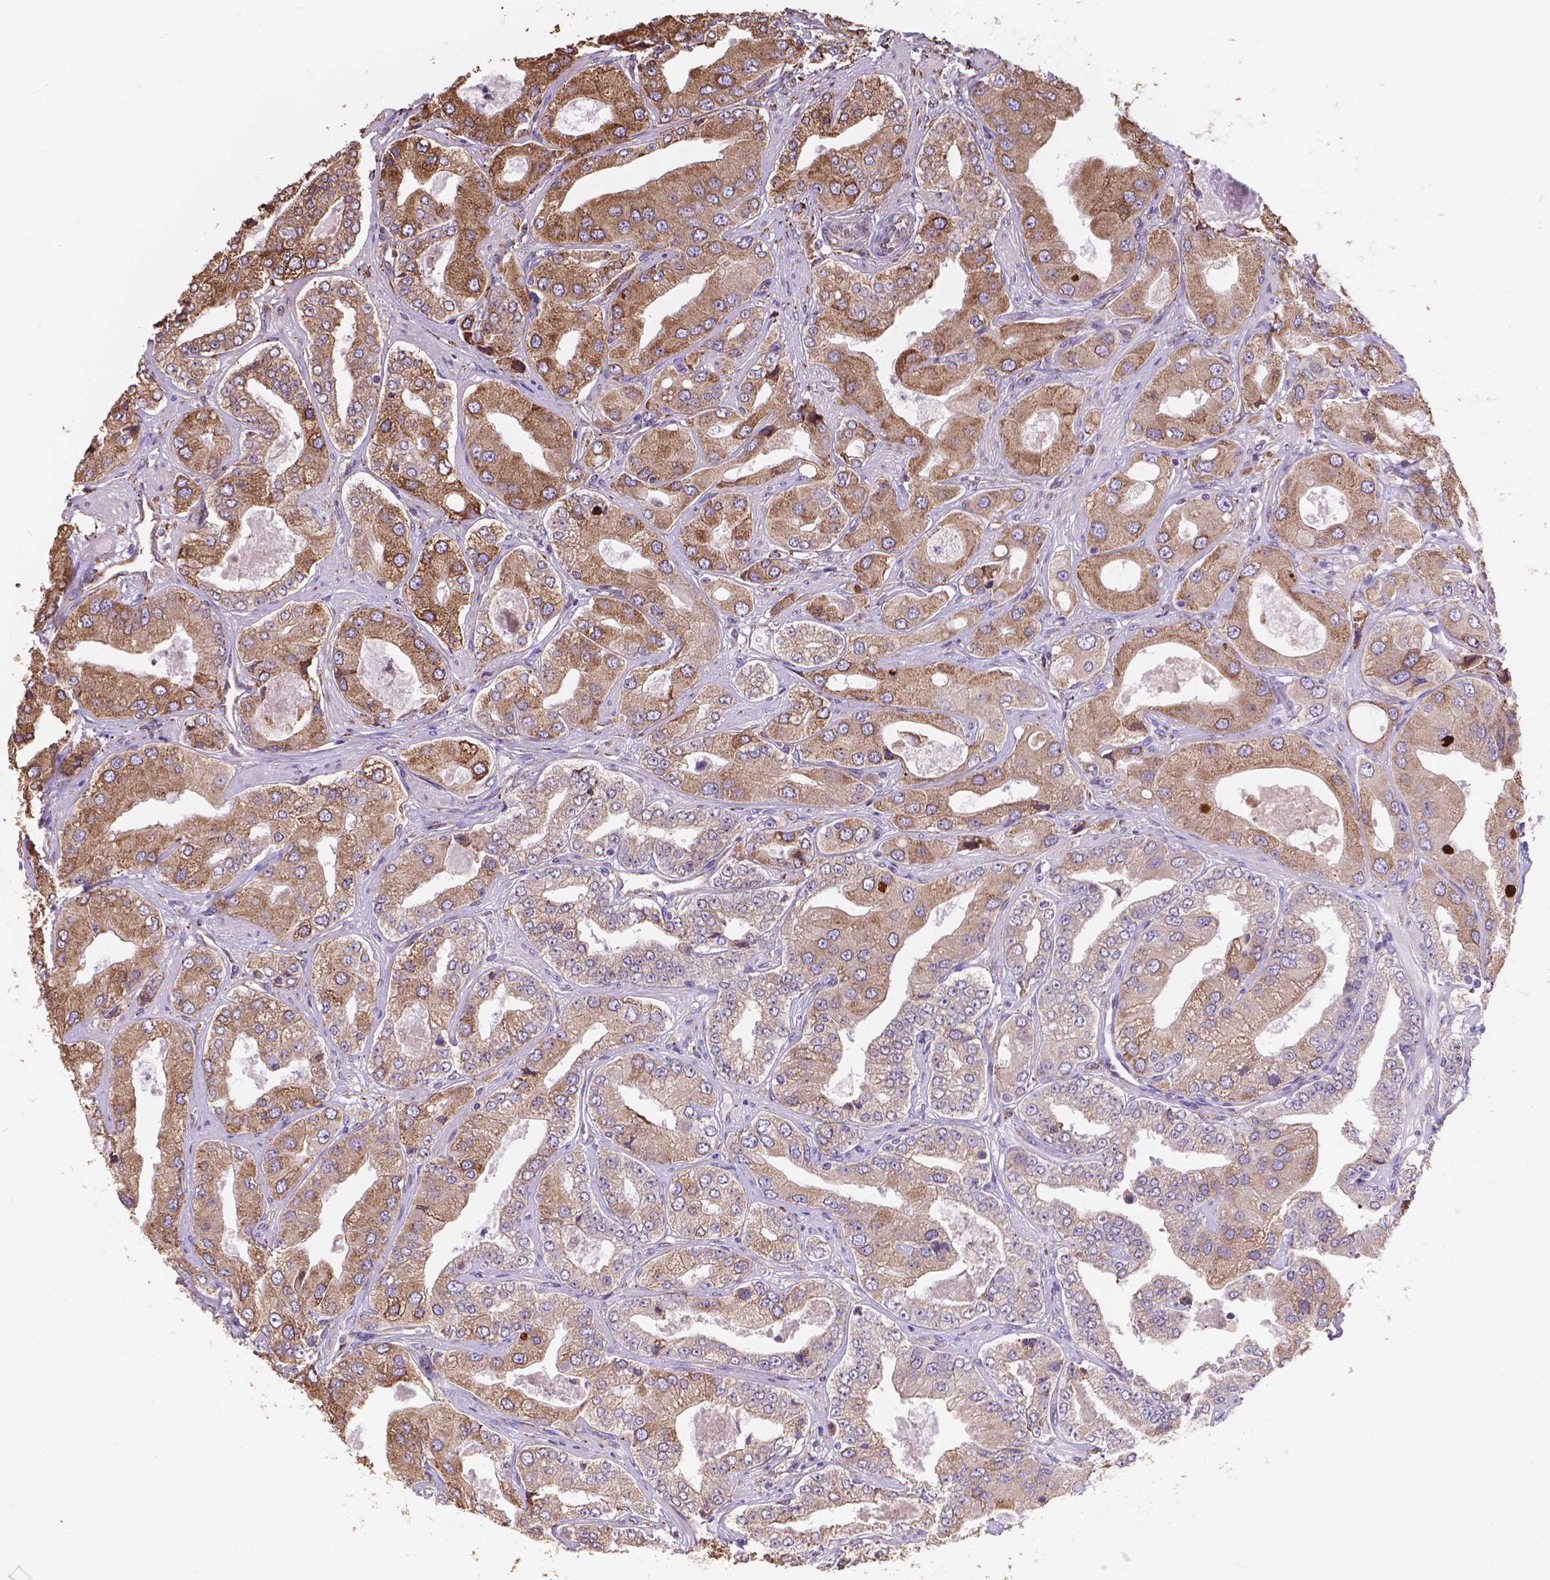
{"staining": {"intensity": "moderate", "quantity": ">75%", "location": "cytoplasmic/membranous"}, "tissue": "prostate cancer", "cell_type": "Tumor cells", "image_type": "cancer", "snomed": [{"axis": "morphology", "description": "Adenocarcinoma, Low grade"}, {"axis": "topography", "description": "Prostate"}], "caption": "Human adenocarcinoma (low-grade) (prostate) stained for a protein (brown) demonstrates moderate cytoplasmic/membranous positive expression in about >75% of tumor cells.", "gene": "IPO11", "patient": {"sex": "male", "age": 60}}